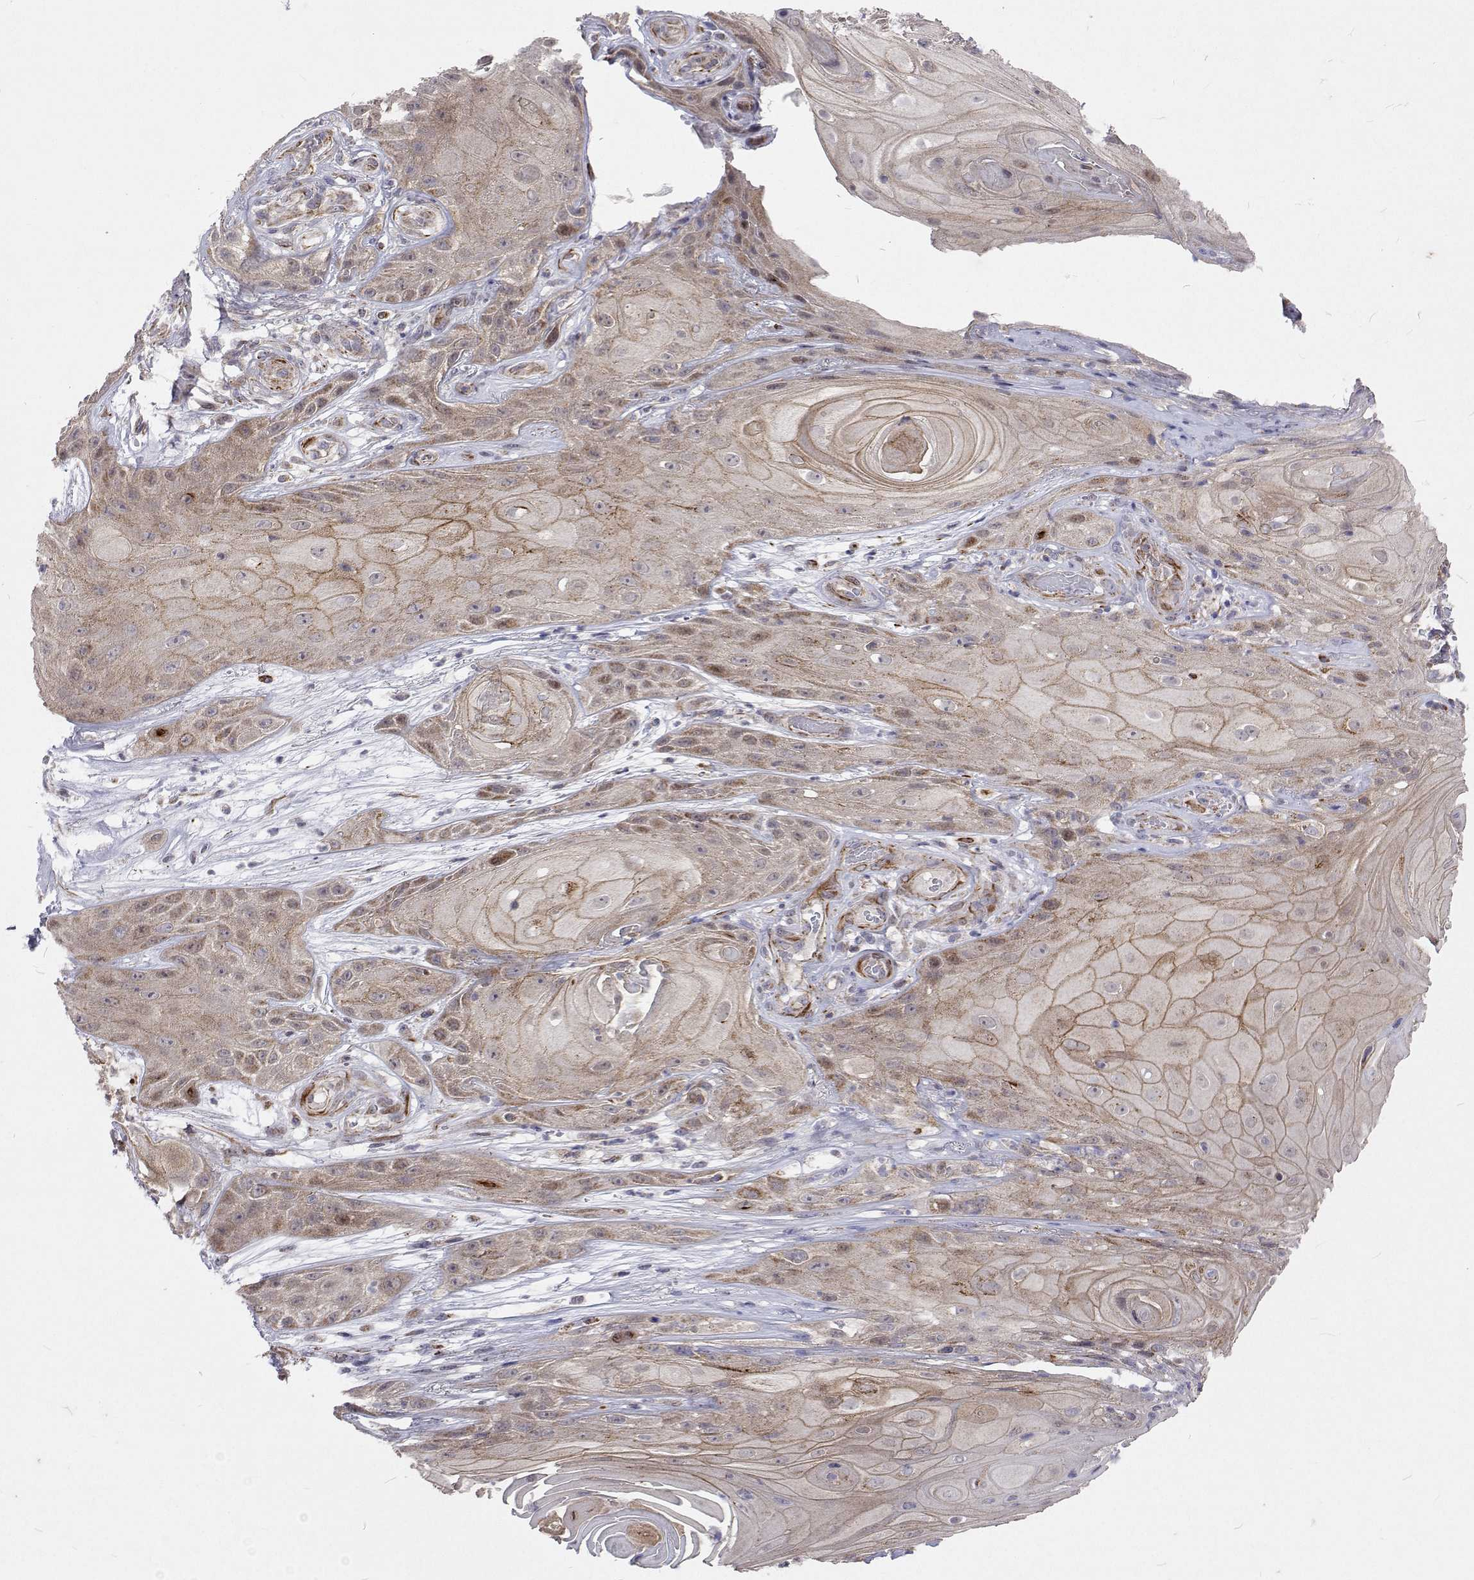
{"staining": {"intensity": "weak", "quantity": ">75%", "location": "cytoplasmic/membranous"}, "tissue": "skin cancer", "cell_type": "Tumor cells", "image_type": "cancer", "snomed": [{"axis": "morphology", "description": "Squamous cell carcinoma, NOS"}, {"axis": "topography", "description": "Skin"}], "caption": "Skin cancer (squamous cell carcinoma) stained for a protein (brown) demonstrates weak cytoplasmic/membranous positive staining in about >75% of tumor cells.", "gene": "DHTKD1", "patient": {"sex": "male", "age": 62}}